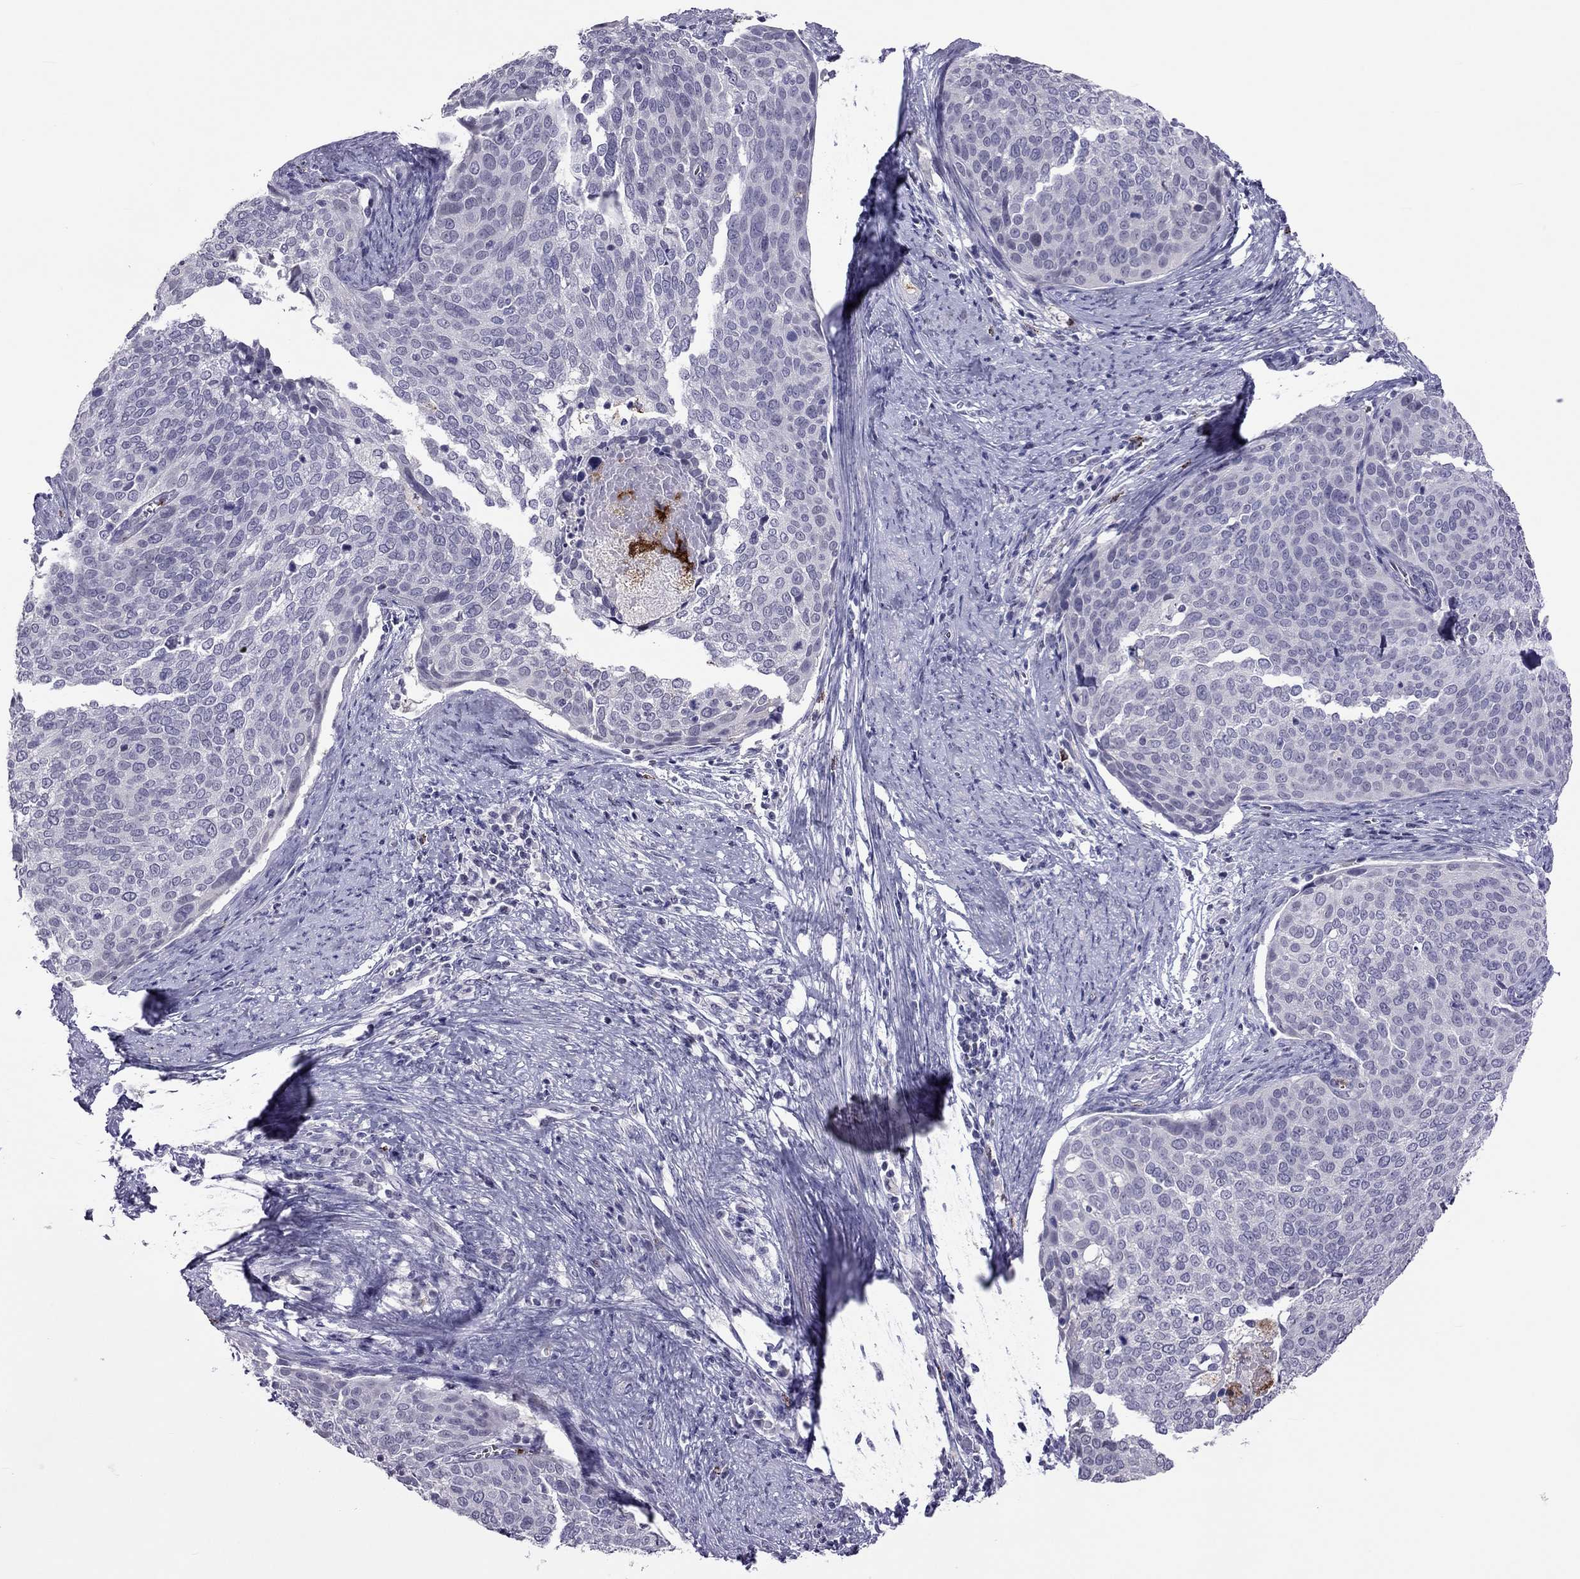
{"staining": {"intensity": "negative", "quantity": "none", "location": "none"}, "tissue": "cervical cancer", "cell_type": "Tumor cells", "image_type": "cancer", "snomed": [{"axis": "morphology", "description": "Squamous cell carcinoma, NOS"}, {"axis": "topography", "description": "Cervix"}], "caption": "Micrograph shows no significant protein positivity in tumor cells of squamous cell carcinoma (cervical). The staining was performed using DAB (3,3'-diaminobenzidine) to visualize the protein expression in brown, while the nuclei were stained in blue with hematoxylin (Magnification: 20x).", "gene": "CCL27", "patient": {"sex": "female", "age": 39}}